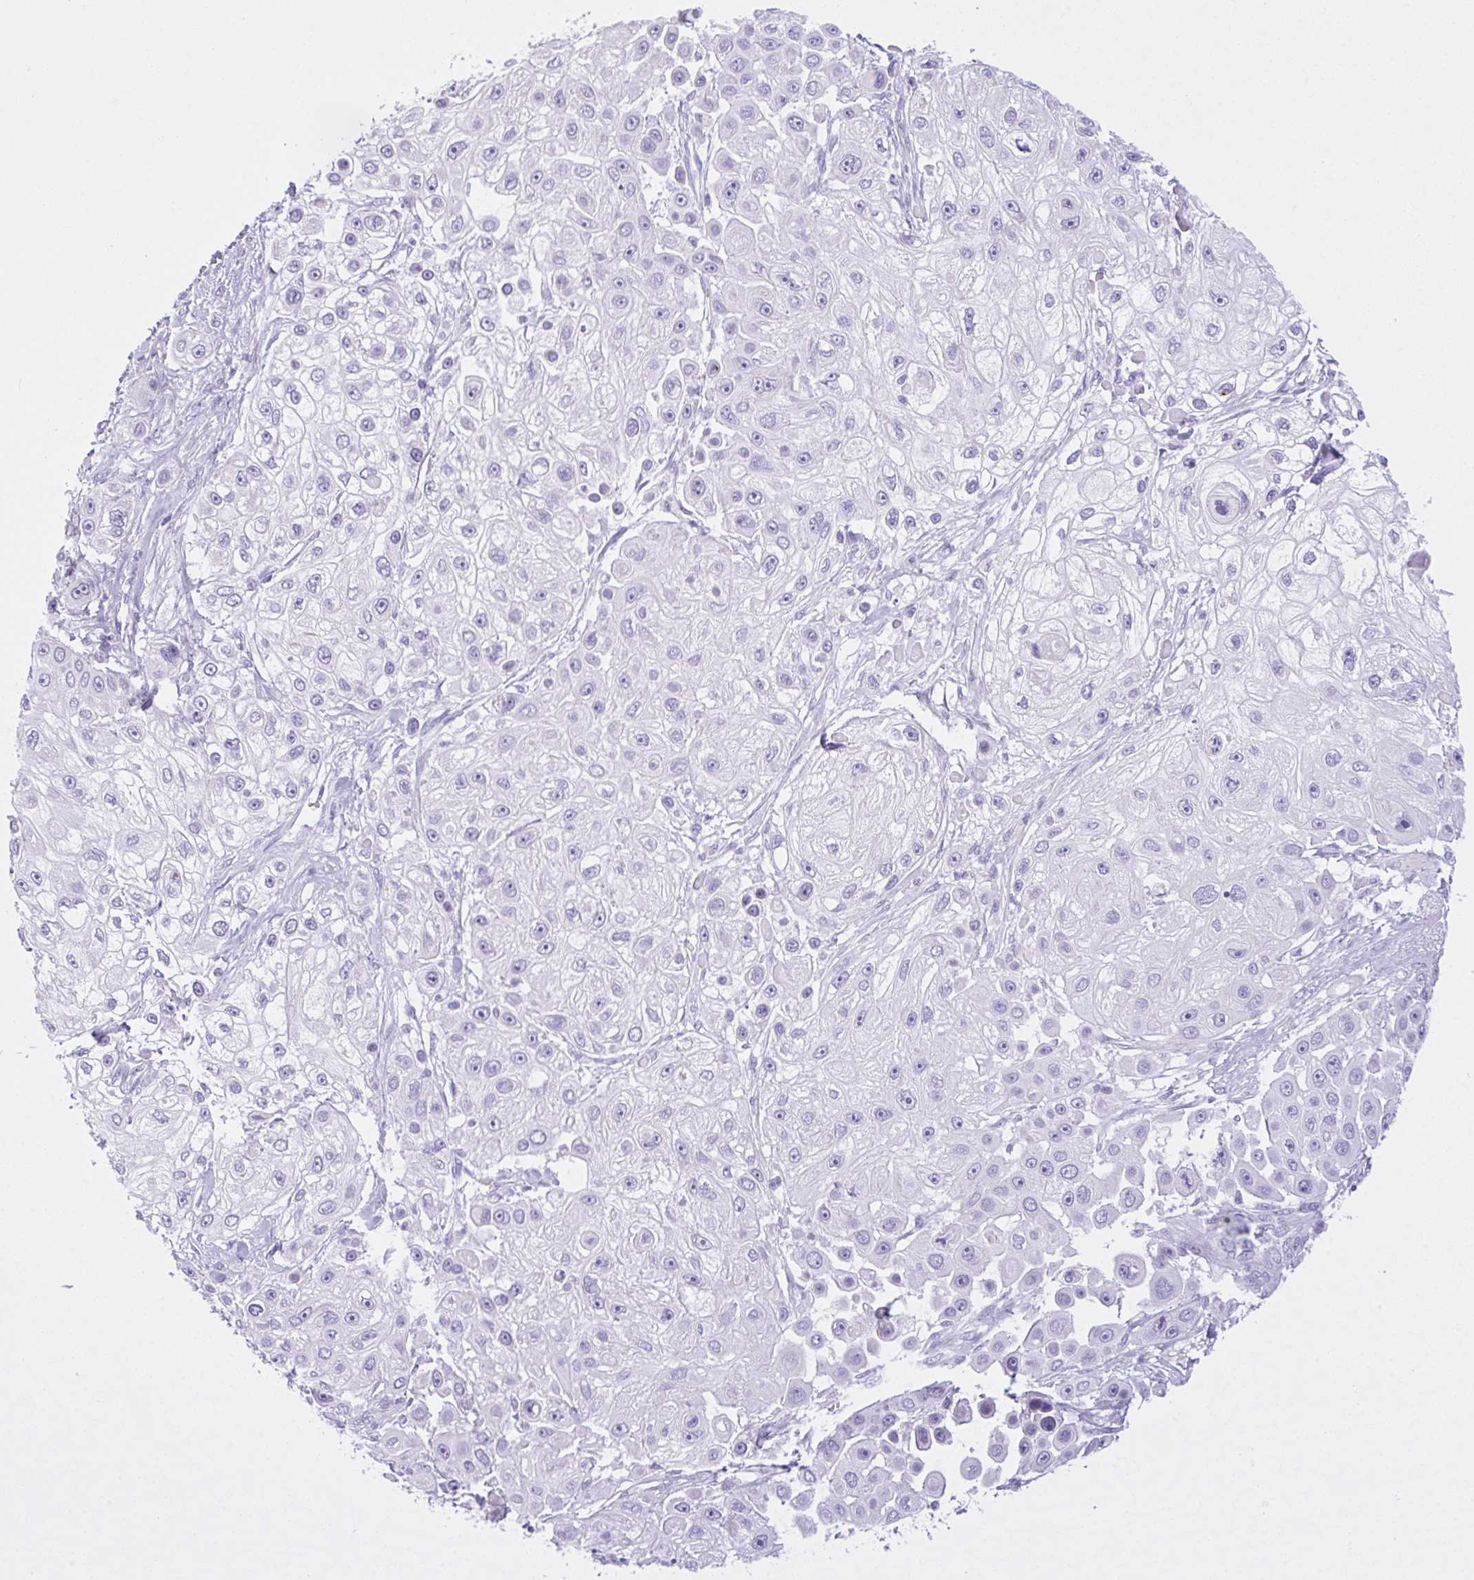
{"staining": {"intensity": "negative", "quantity": "none", "location": "none"}, "tissue": "skin cancer", "cell_type": "Tumor cells", "image_type": "cancer", "snomed": [{"axis": "morphology", "description": "Squamous cell carcinoma, NOS"}, {"axis": "topography", "description": "Skin"}], "caption": "There is no significant expression in tumor cells of skin cancer (squamous cell carcinoma).", "gene": "NCF1", "patient": {"sex": "male", "age": 67}}